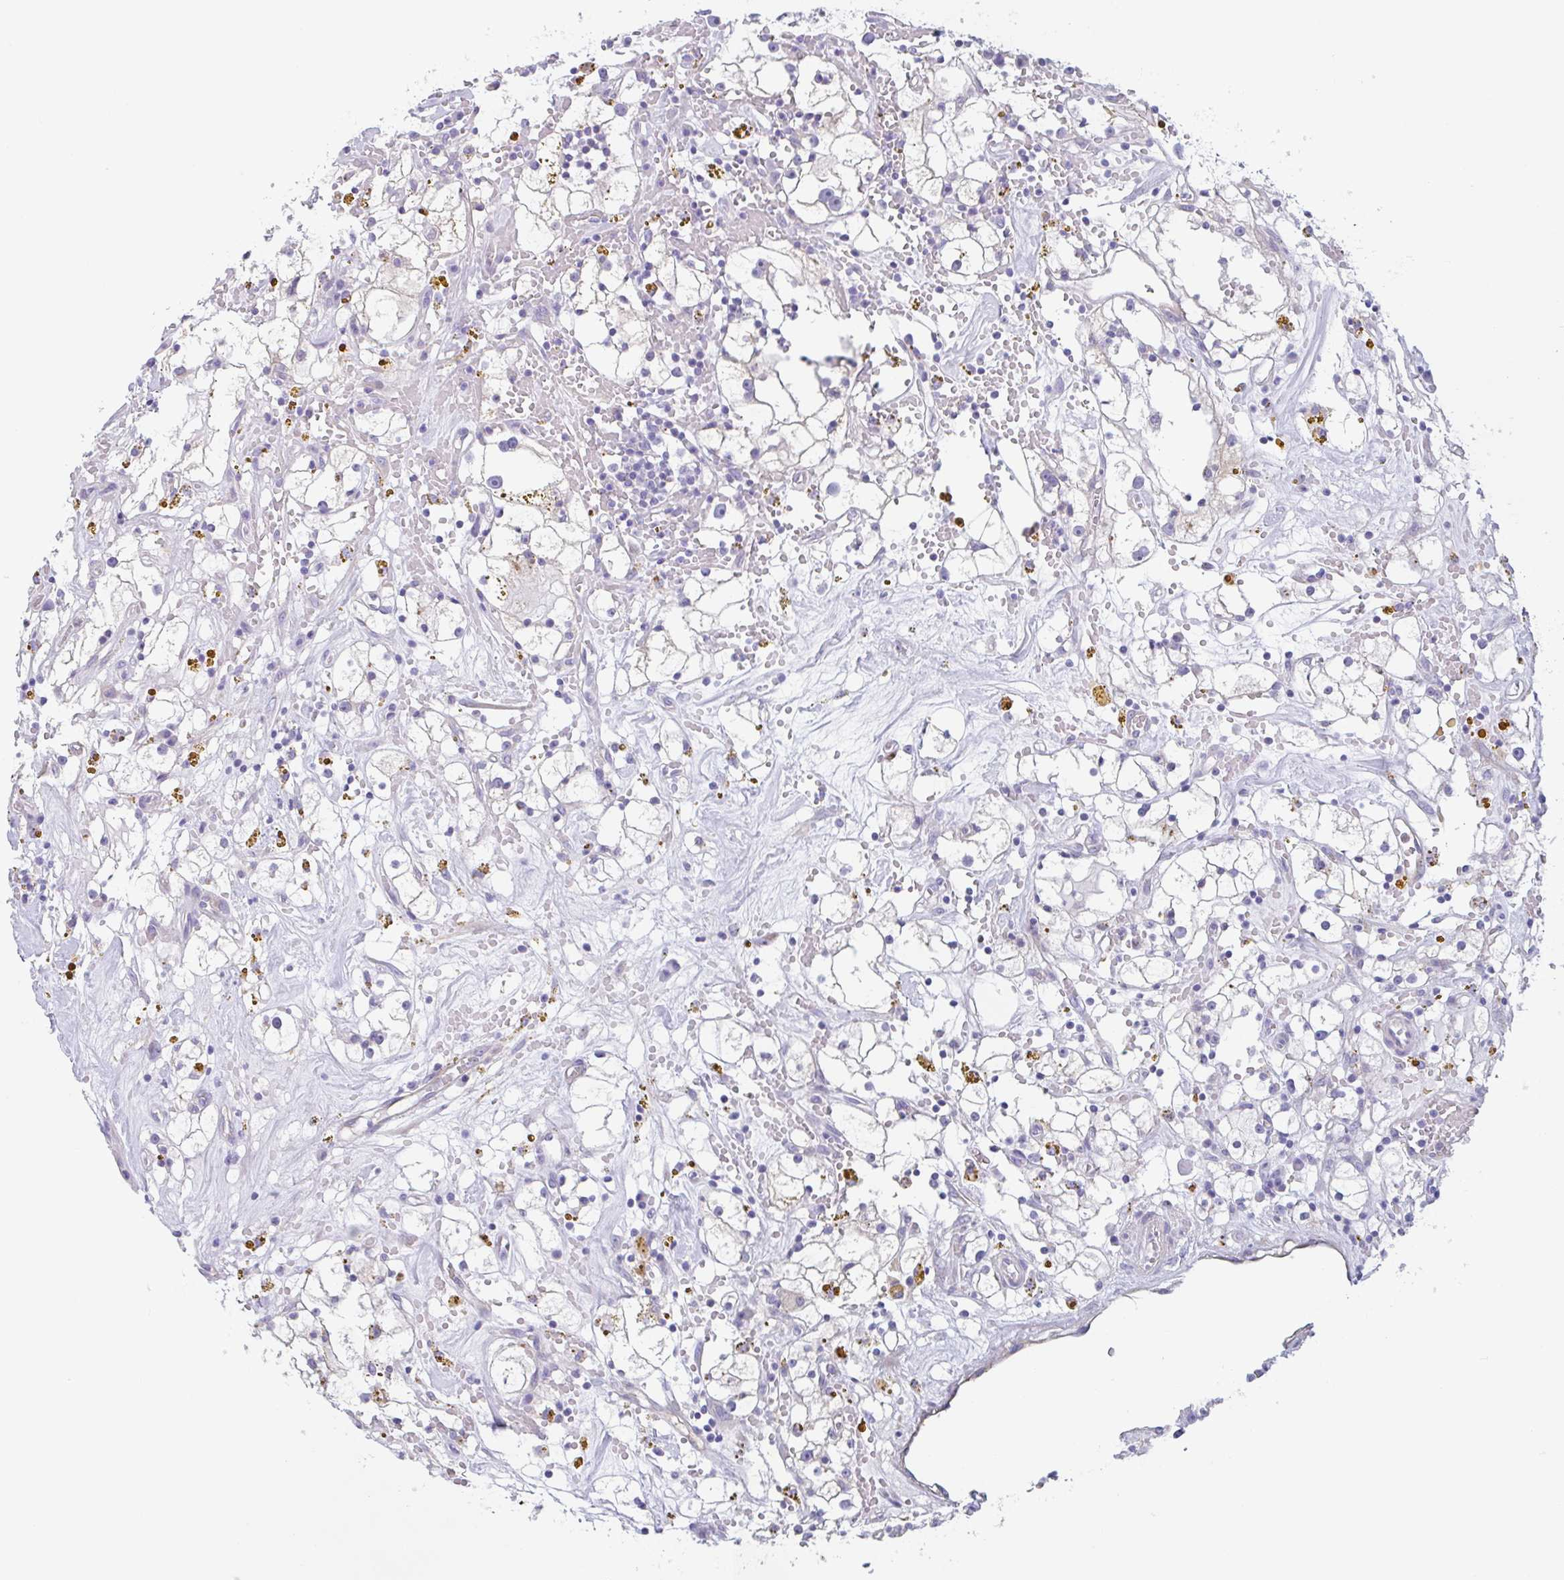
{"staining": {"intensity": "negative", "quantity": "none", "location": "none"}, "tissue": "renal cancer", "cell_type": "Tumor cells", "image_type": "cancer", "snomed": [{"axis": "morphology", "description": "Adenocarcinoma, NOS"}, {"axis": "topography", "description": "Kidney"}], "caption": "The histopathology image reveals no staining of tumor cells in renal cancer (adenocarcinoma).", "gene": "LENG9", "patient": {"sex": "male", "age": 56}}